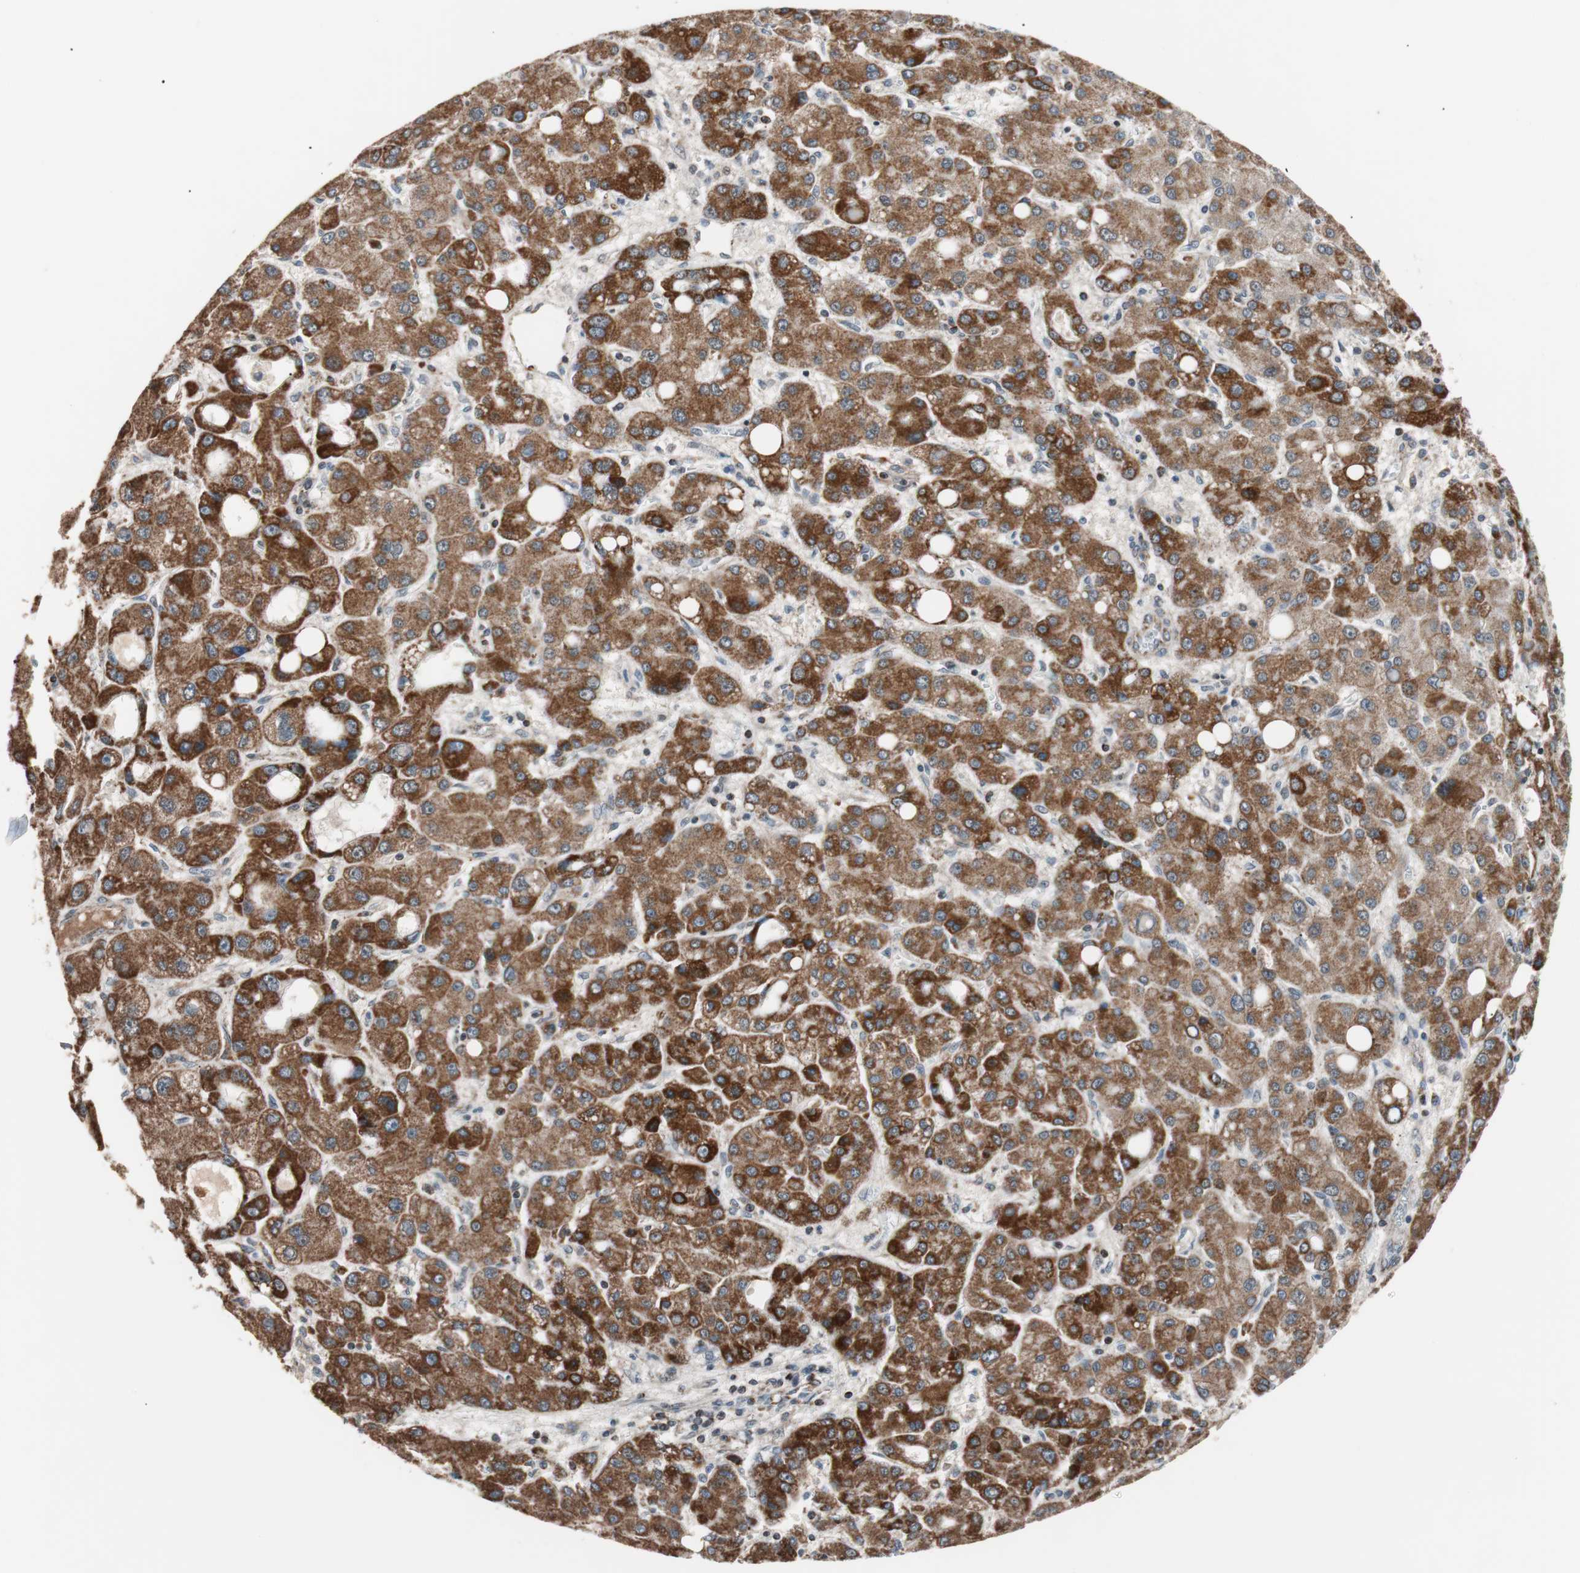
{"staining": {"intensity": "strong", "quantity": ">75%", "location": "cytoplasmic/membranous"}, "tissue": "liver cancer", "cell_type": "Tumor cells", "image_type": "cancer", "snomed": [{"axis": "morphology", "description": "Carcinoma, Hepatocellular, NOS"}, {"axis": "topography", "description": "Liver"}], "caption": "Liver cancer (hepatocellular carcinoma) was stained to show a protein in brown. There is high levels of strong cytoplasmic/membranous positivity in about >75% of tumor cells.", "gene": "PITRM1", "patient": {"sex": "male", "age": 55}}